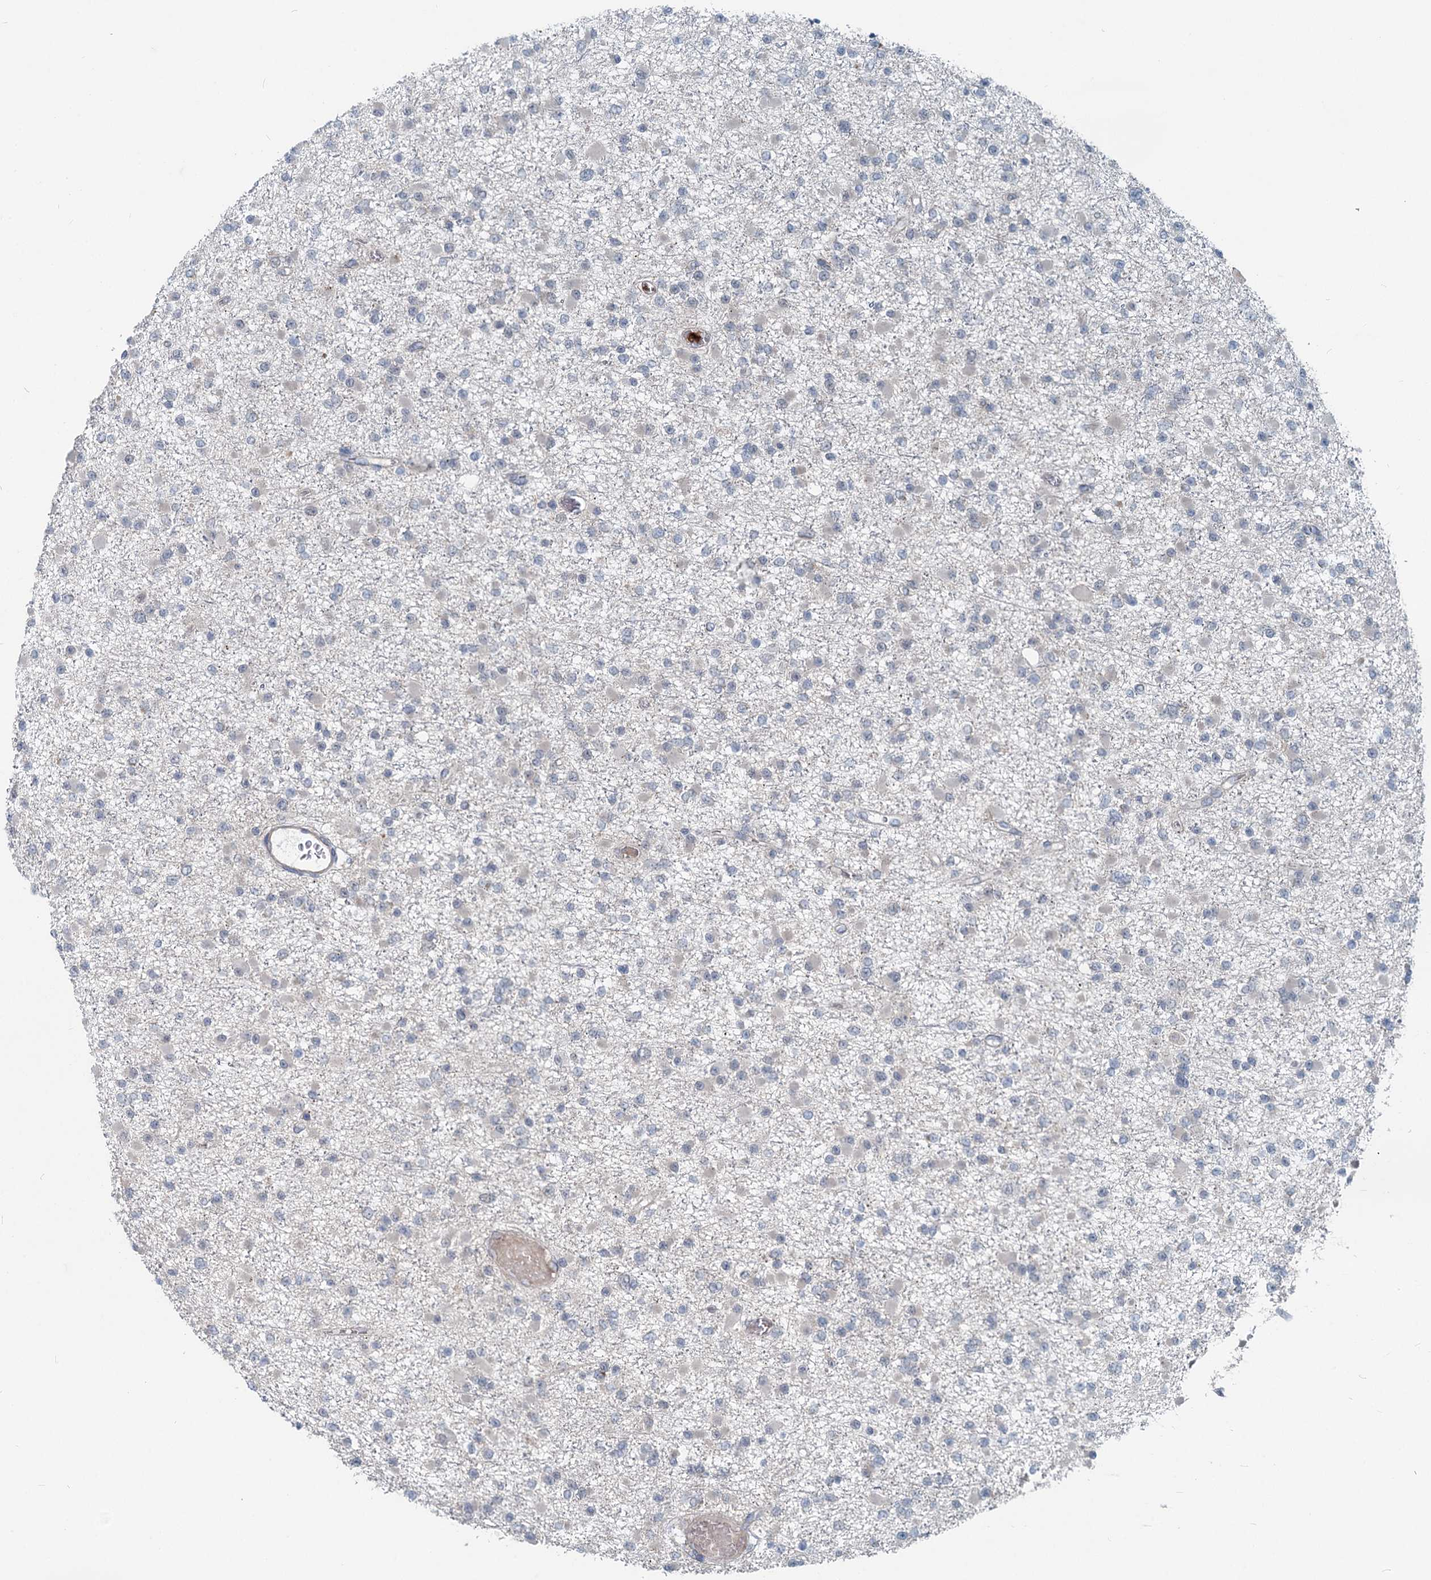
{"staining": {"intensity": "negative", "quantity": "none", "location": "none"}, "tissue": "glioma", "cell_type": "Tumor cells", "image_type": "cancer", "snomed": [{"axis": "morphology", "description": "Glioma, malignant, Low grade"}, {"axis": "topography", "description": "Brain"}], "caption": "An immunohistochemistry histopathology image of low-grade glioma (malignant) is shown. There is no staining in tumor cells of low-grade glioma (malignant).", "gene": "ADCY2", "patient": {"sex": "female", "age": 22}}